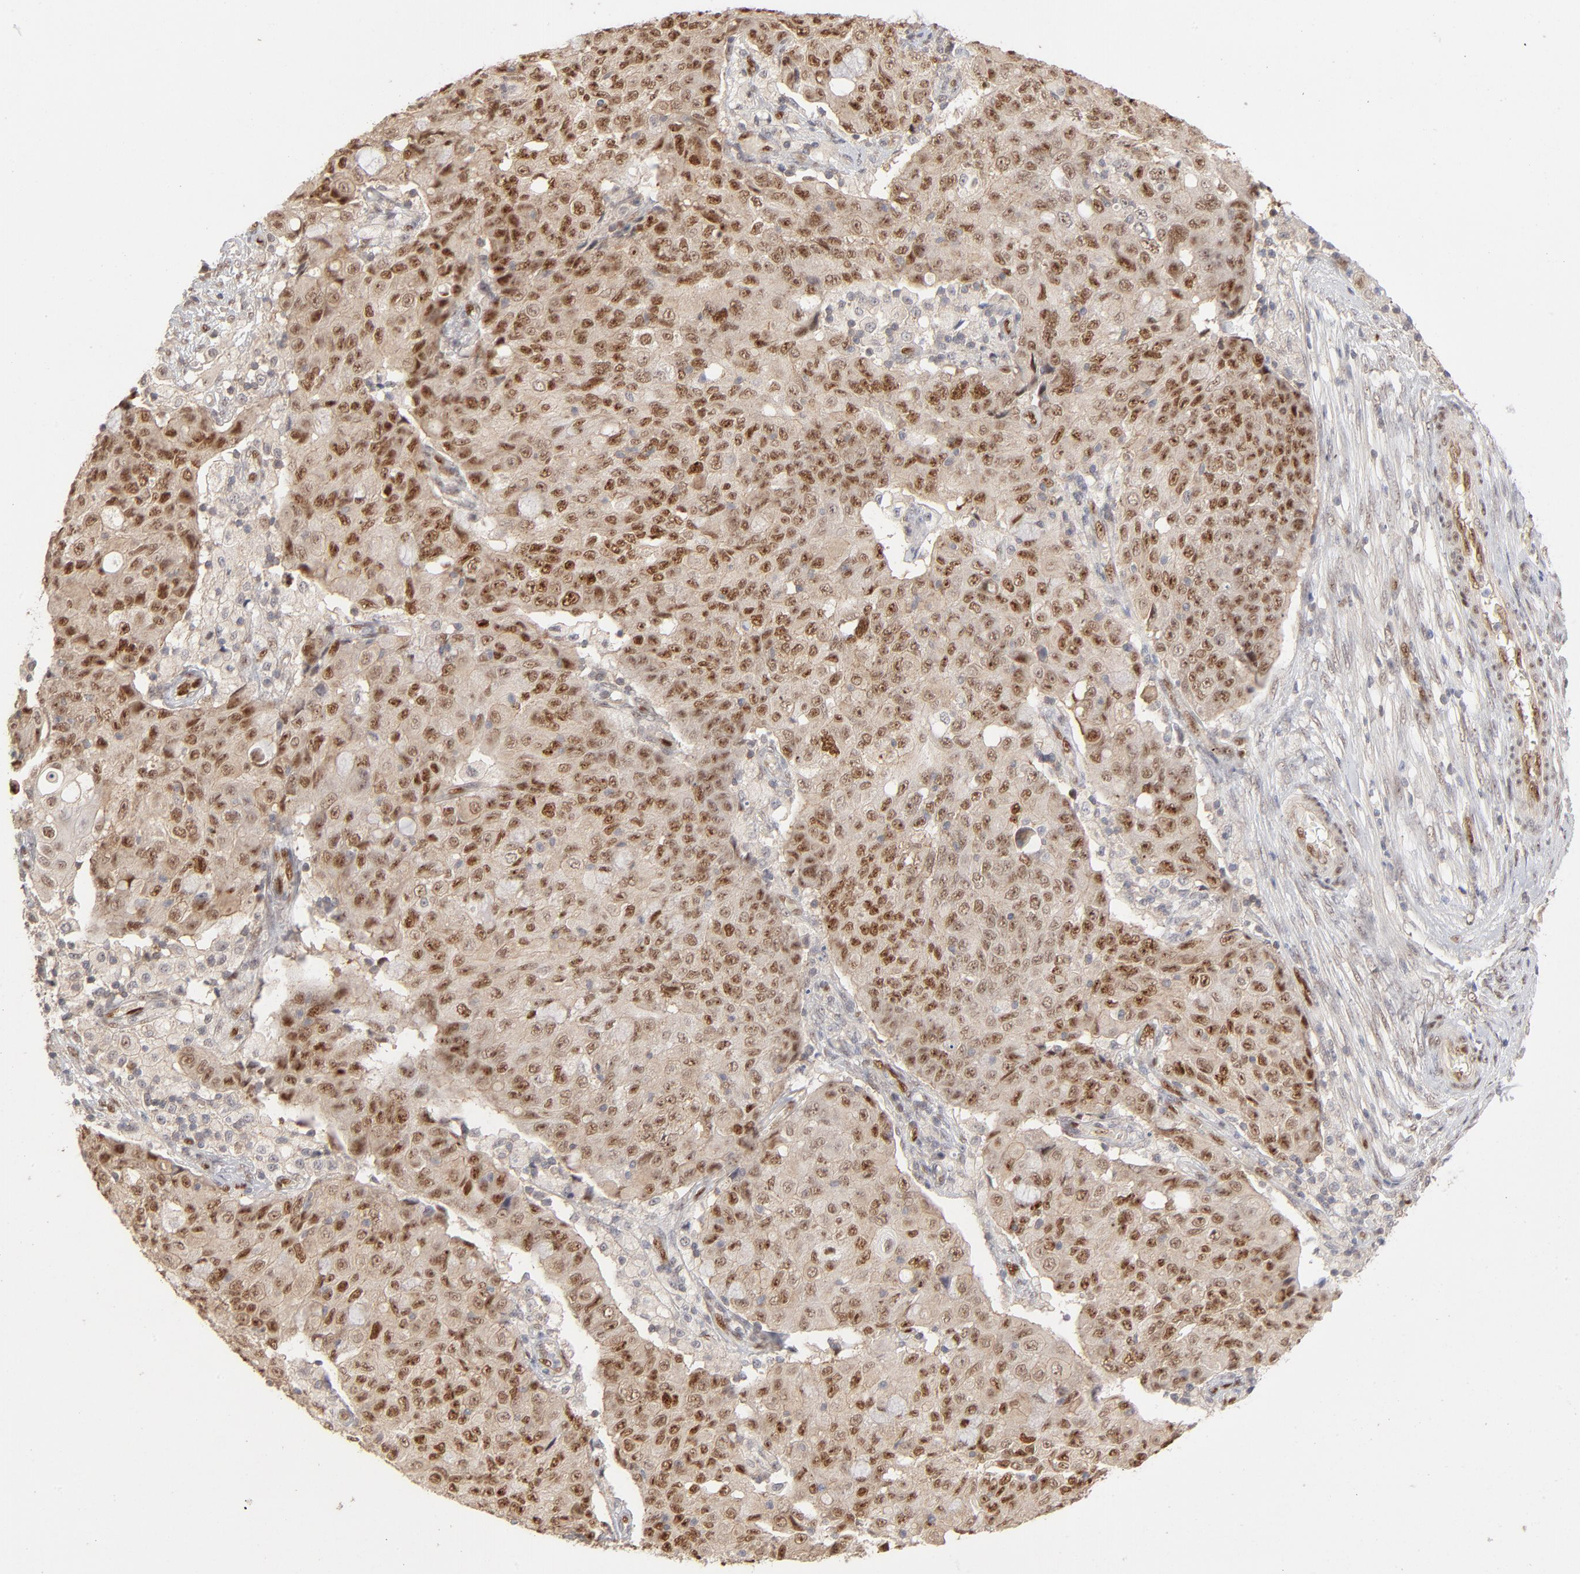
{"staining": {"intensity": "moderate", "quantity": ">75%", "location": "nuclear"}, "tissue": "ovarian cancer", "cell_type": "Tumor cells", "image_type": "cancer", "snomed": [{"axis": "morphology", "description": "Carcinoma, endometroid"}, {"axis": "topography", "description": "Ovary"}], "caption": "Ovarian endometroid carcinoma stained with immunohistochemistry (IHC) reveals moderate nuclear positivity in approximately >75% of tumor cells.", "gene": "NFIB", "patient": {"sex": "female", "age": 42}}